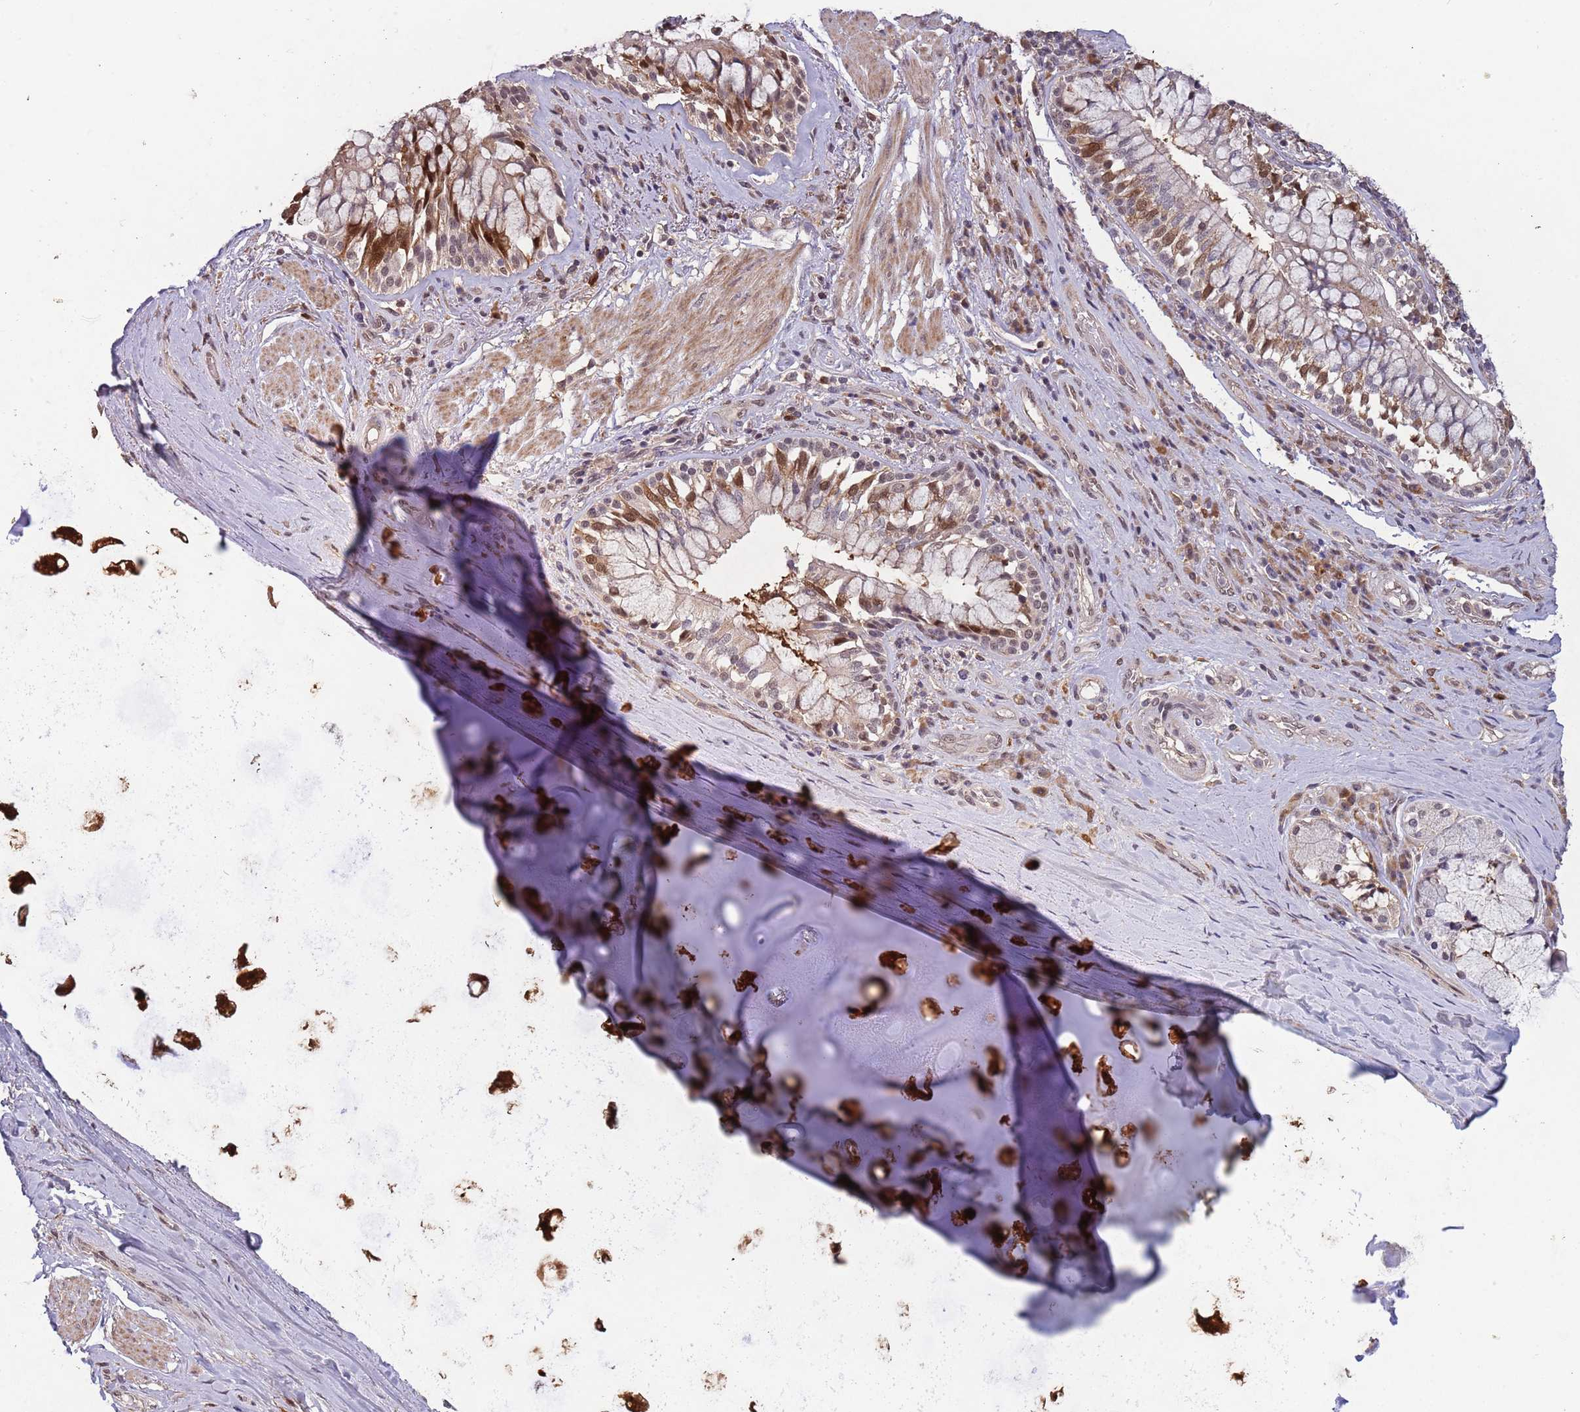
{"staining": {"intensity": "moderate", "quantity": "<25%", "location": "cytoplasmic/membranous,nuclear"}, "tissue": "adipose tissue", "cell_type": "Adipocytes", "image_type": "normal", "snomed": [{"axis": "morphology", "description": "Normal tissue, NOS"}, {"axis": "morphology", "description": "Squamous cell carcinoma, NOS"}, {"axis": "topography", "description": "Bronchus"}, {"axis": "topography", "description": "Lung"}], "caption": "Adipocytes exhibit moderate cytoplasmic/membranous,nuclear expression in about <25% of cells in normal adipose tissue.", "gene": "ZNF639", "patient": {"sex": "male", "age": 64}}